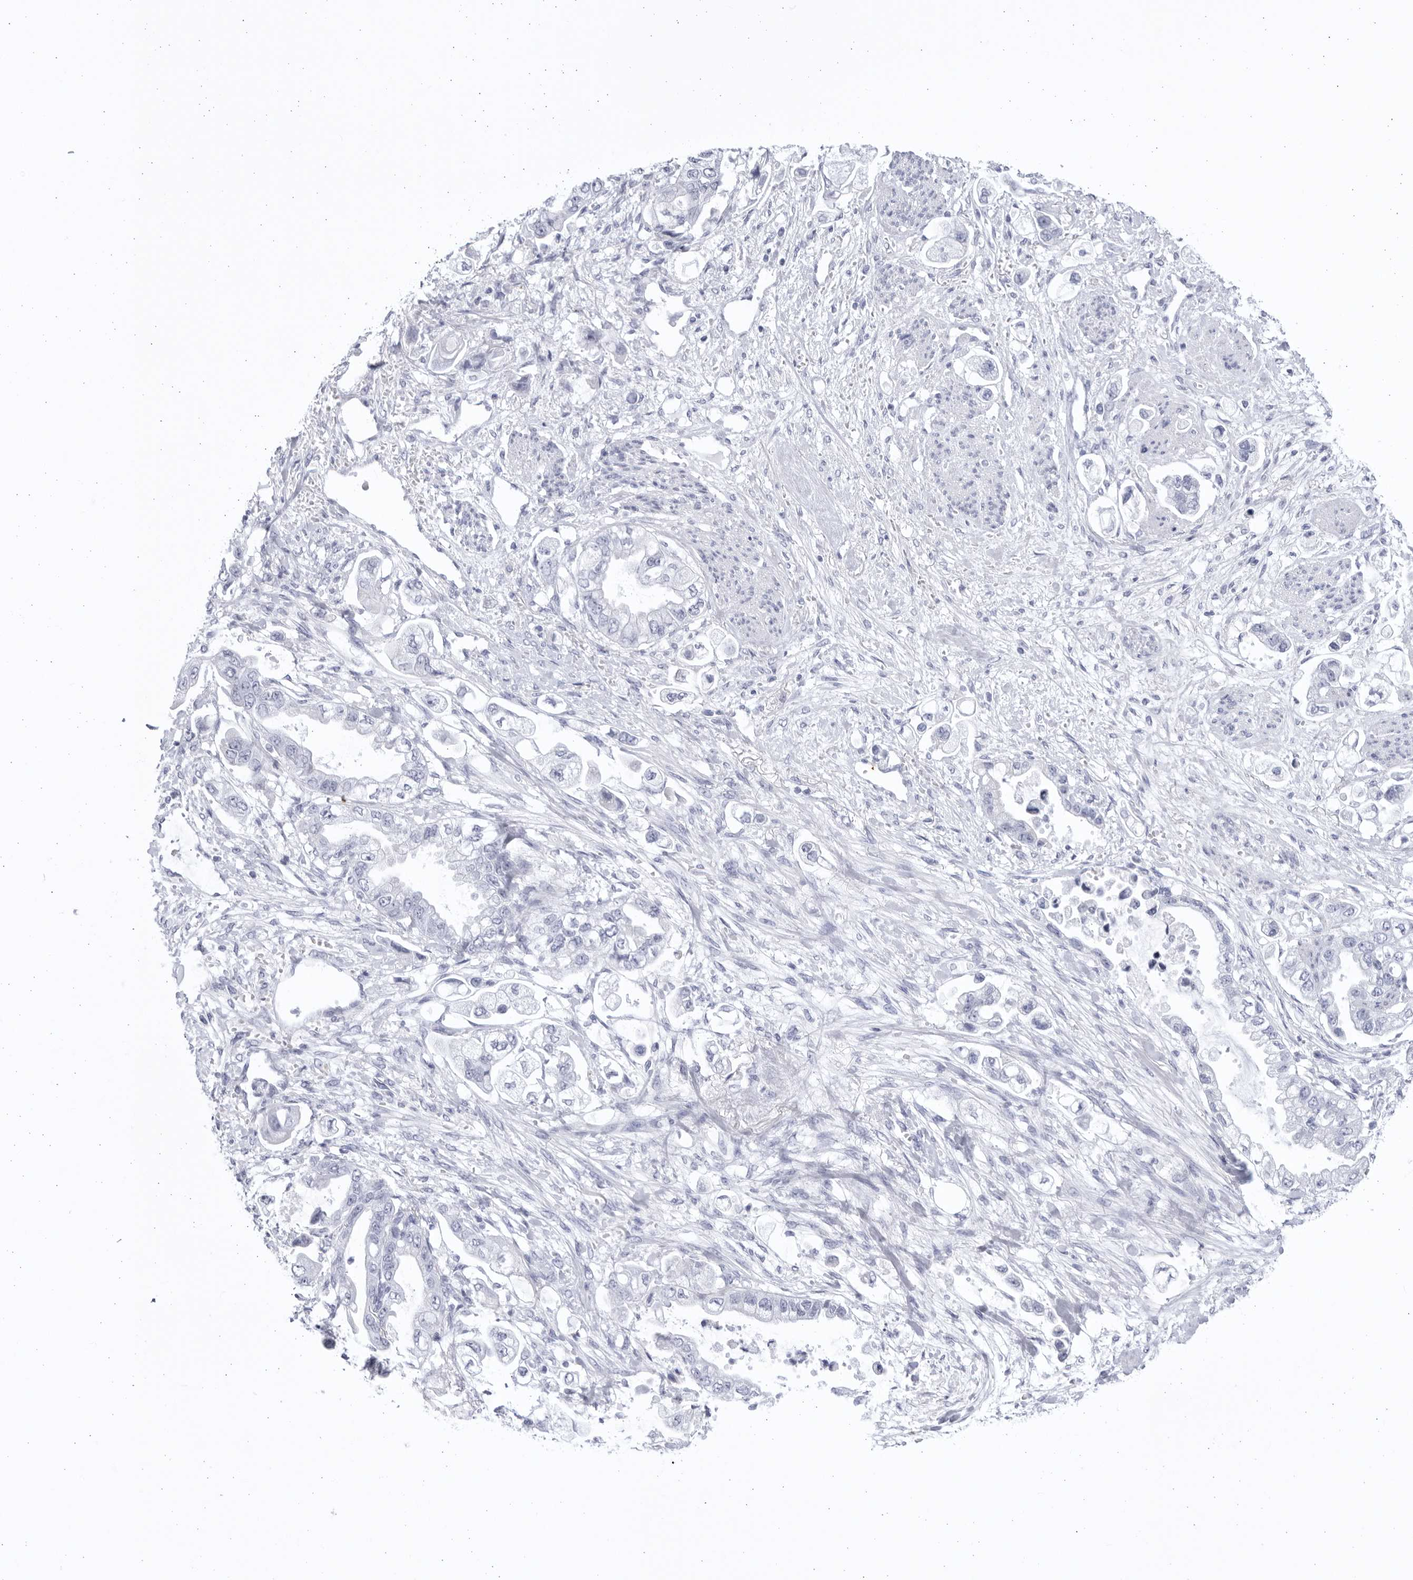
{"staining": {"intensity": "negative", "quantity": "none", "location": "none"}, "tissue": "stomach cancer", "cell_type": "Tumor cells", "image_type": "cancer", "snomed": [{"axis": "morphology", "description": "Adenocarcinoma, NOS"}, {"axis": "topography", "description": "Stomach"}], "caption": "Adenocarcinoma (stomach) was stained to show a protein in brown. There is no significant positivity in tumor cells. (Immunohistochemistry (ihc), brightfield microscopy, high magnification).", "gene": "CCDC181", "patient": {"sex": "male", "age": 62}}